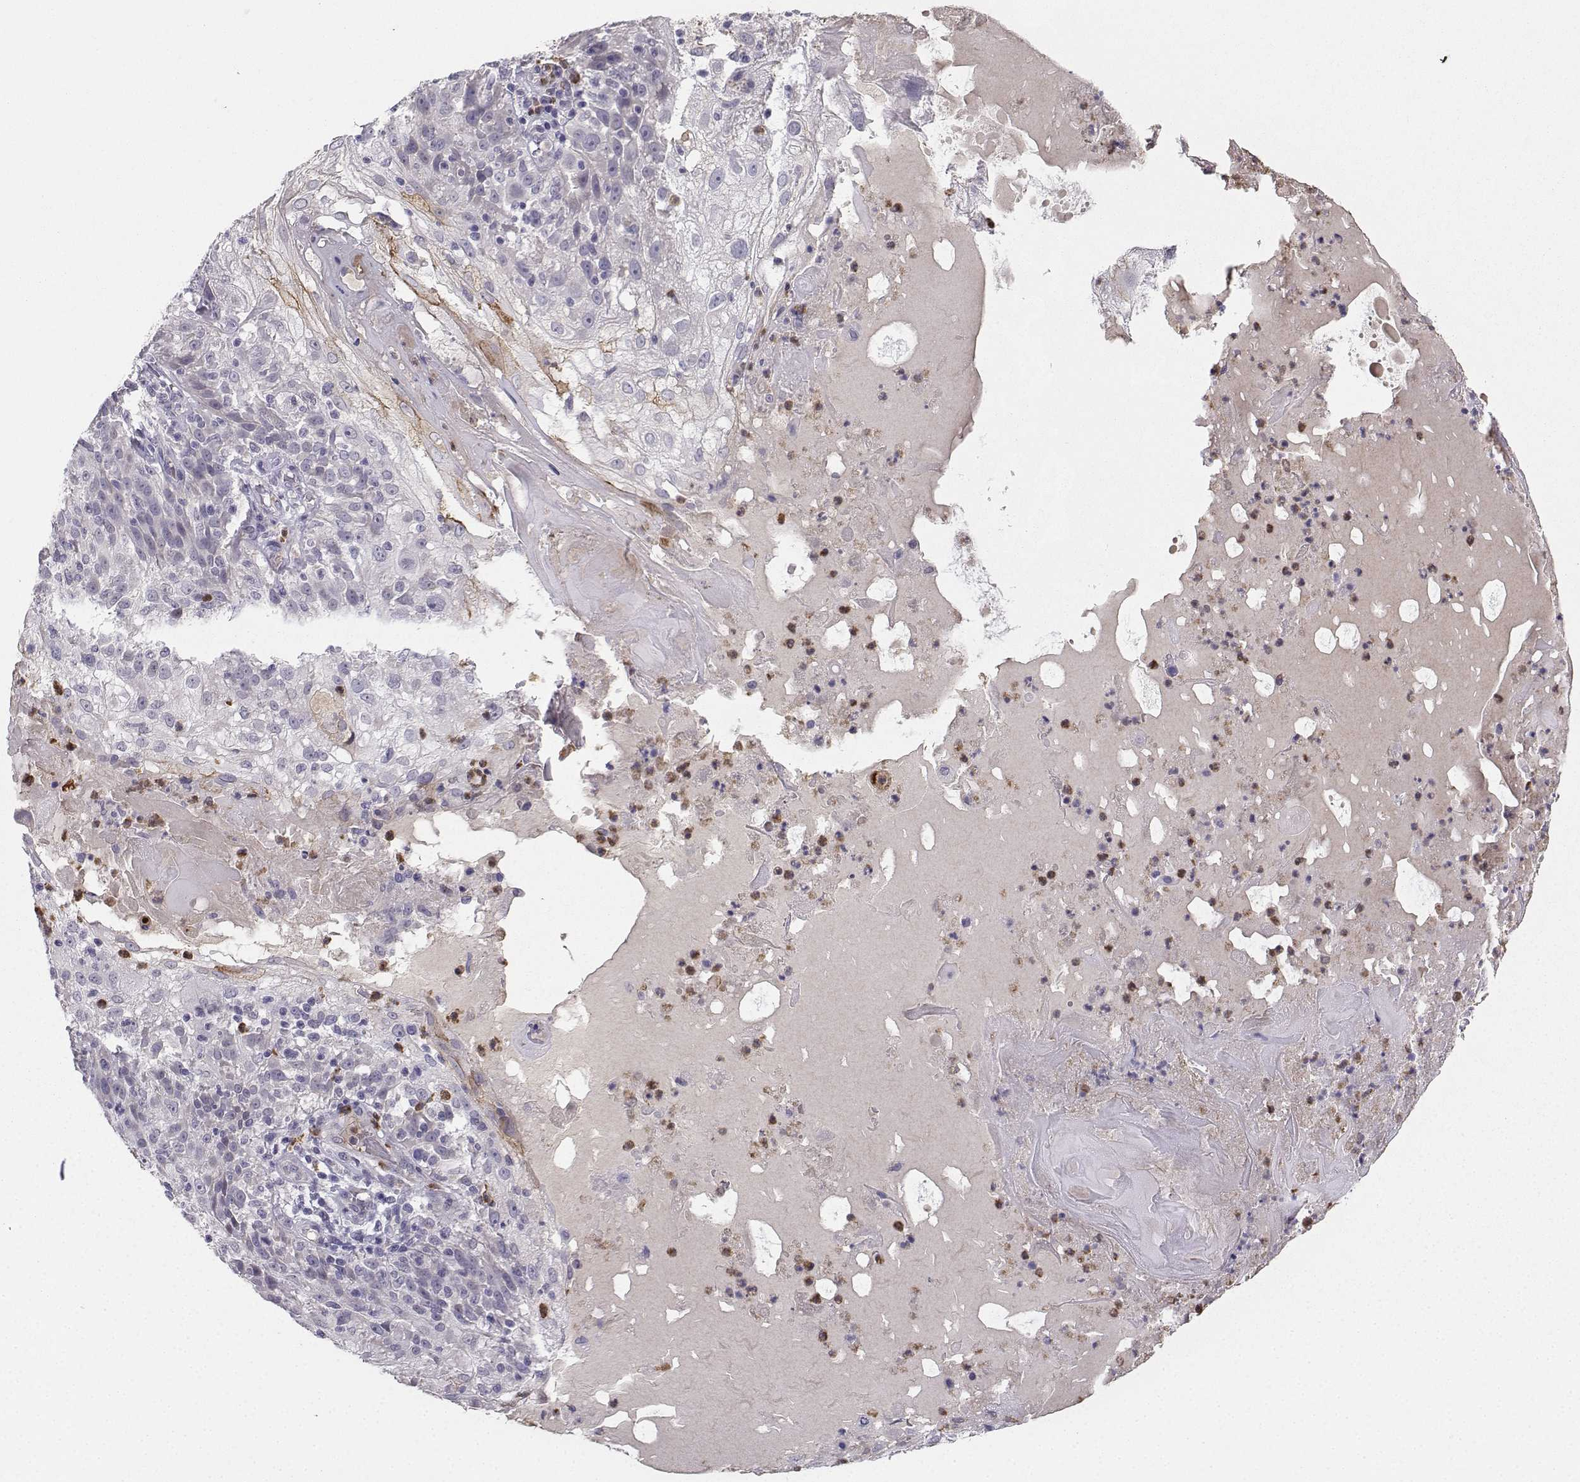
{"staining": {"intensity": "negative", "quantity": "none", "location": "none"}, "tissue": "skin cancer", "cell_type": "Tumor cells", "image_type": "cancer", "snomed": [{"axis": "morphology", "description": "Normal tissue, NOS"}, {"axis": "morphology", "description": "Squamous cell carcinoma, NOS"}, {"axis": "topography", "description": "Skin"}], "caption": "IHC of human skin cancer (squamous cell carcinoma) shows no expression in tumor cells.", "gene": "CALY", "patient": {"sex": "female", "age": 83}}